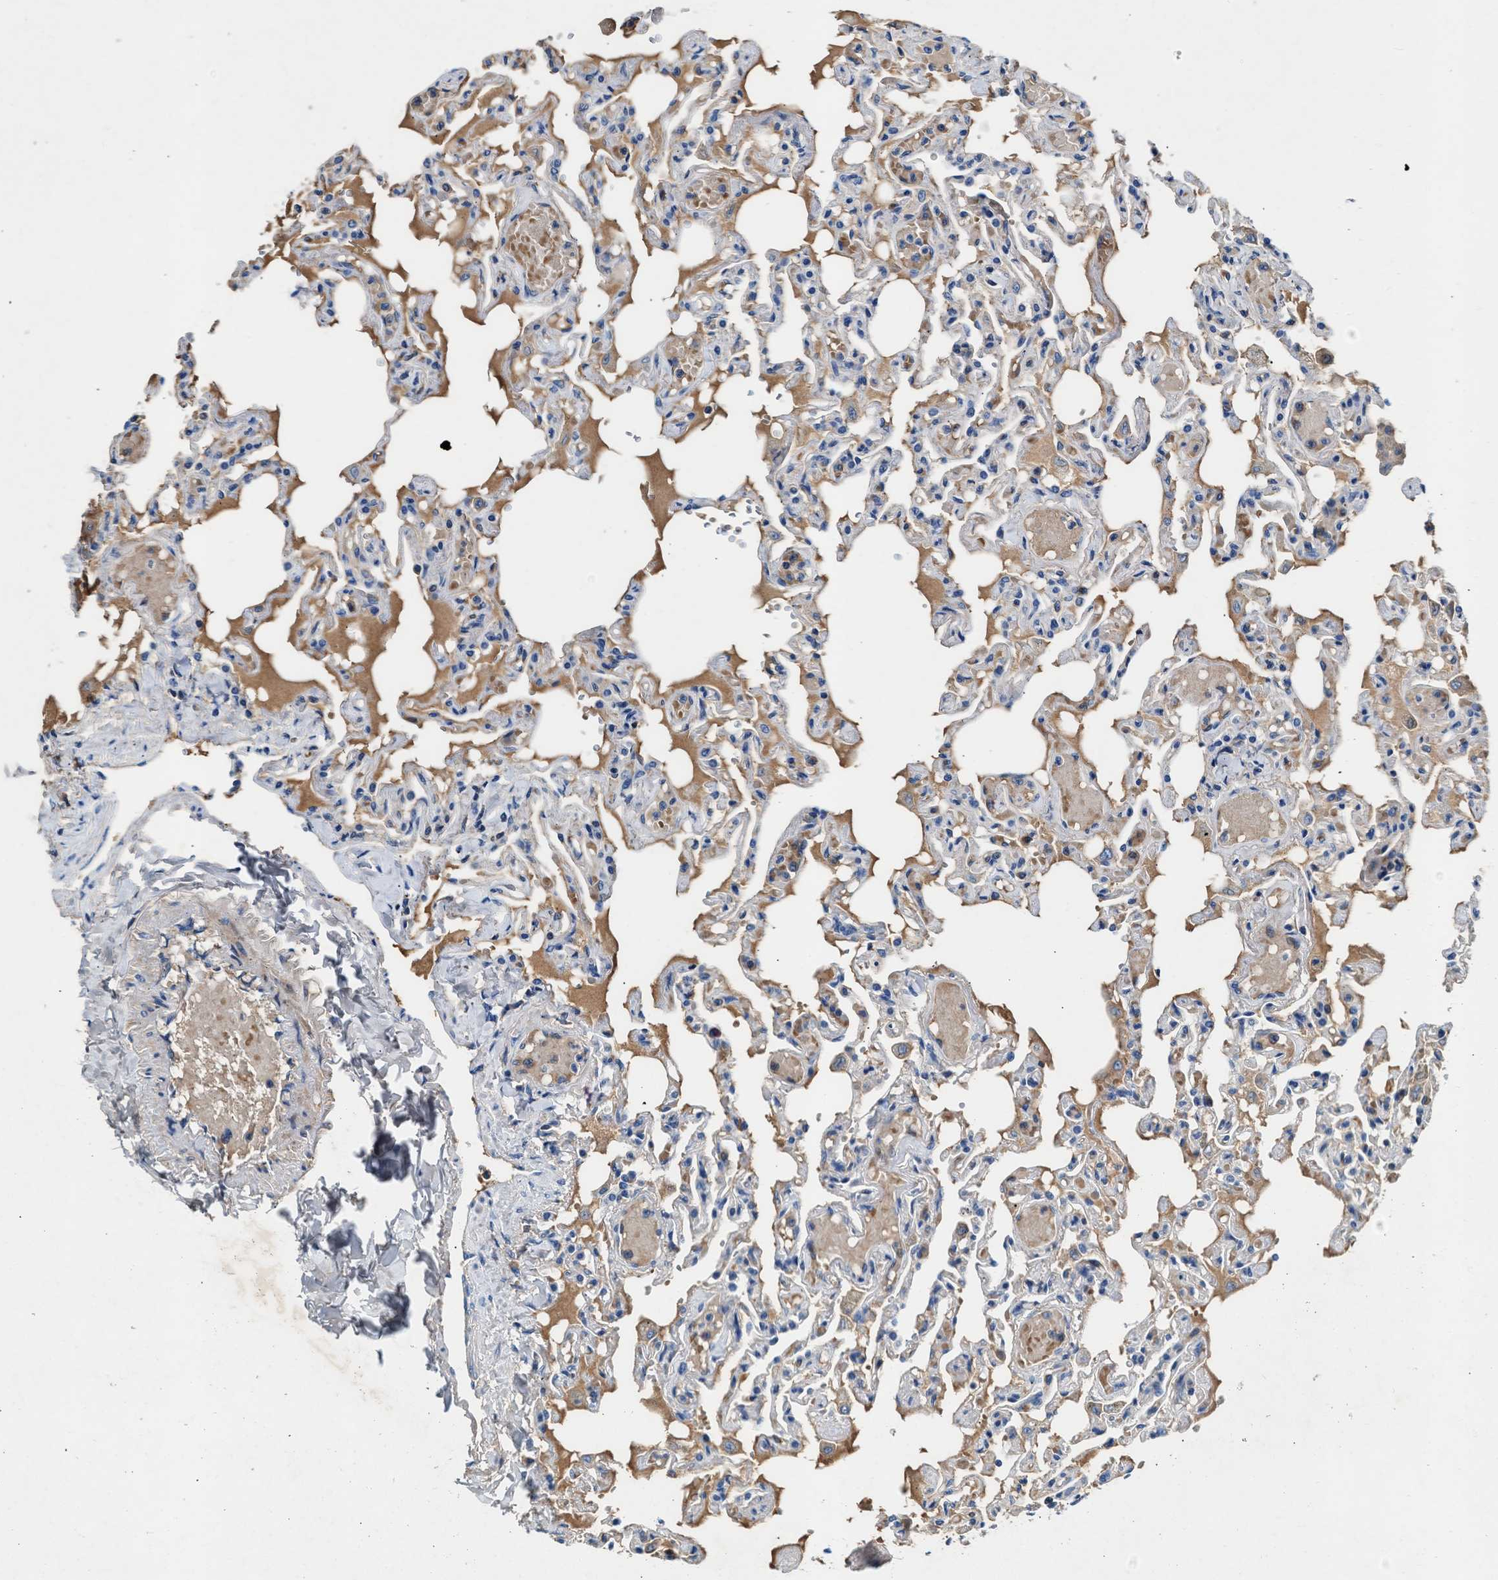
{"staining": {"intensity": "weak", "quantity": "25%-75%", "location": "cytoplasmic/membranous"}, "tissue": "lung", "cell_type": "Alveolar cells", "image_type": "normal", "snomed": [{"axis": "morphology", "description": "Normal tissue, NOS"}, {"axis": "topography", "description": "Lung"}], "caption": "Lung stained with immunohistochemistry (IHC) displays weak cytoplasmic/membranous staining in about 25%-75% of alveolar cells.", "gene": "RWDD2B", "patient": {"sex": "male", "age": 21}}